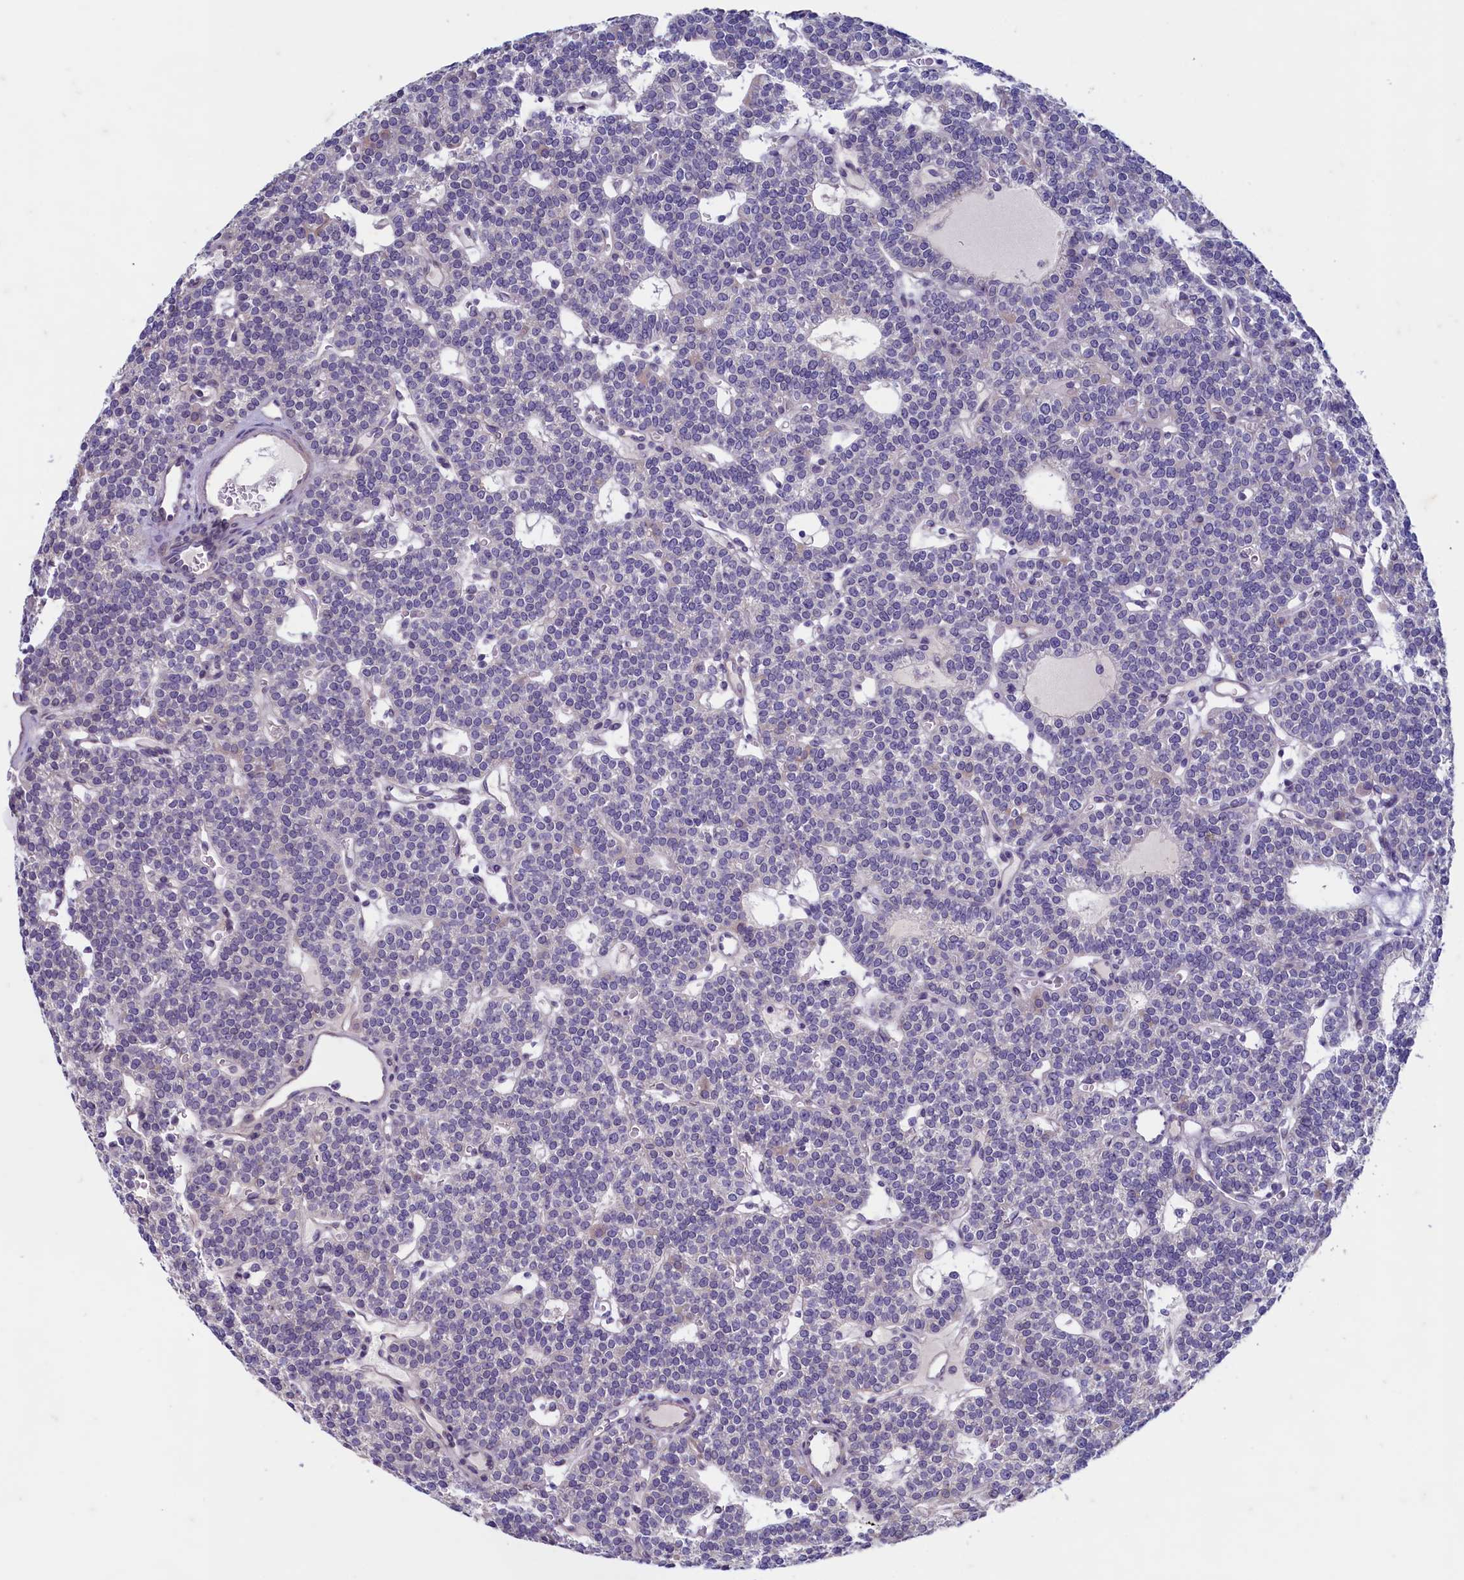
{"staining": {"intensity": "weak", "quantity": "25%-75%", "location": "cytoplasmic/membranous"}, "tissue": "parathyroid gland", "cell_type": "Glandular cells", "image_type": "normal", "snomed": [{"axis": "morphology", "description": "Normal tissue, NOS"}, {"axis": "topography", "description": "Parathyroid gland"}], "caption": "Immunohistochemistry (IHC) photomicrograph of benign human parathyroid gland stained for a protein (brown), which exhibits low levels of weak cytoplasmic/membranous positivity in approximately 25%-75% of glandular cells.", "gene": "MAP1LC3A", "patient": {"sex": "male", "age": 83}}